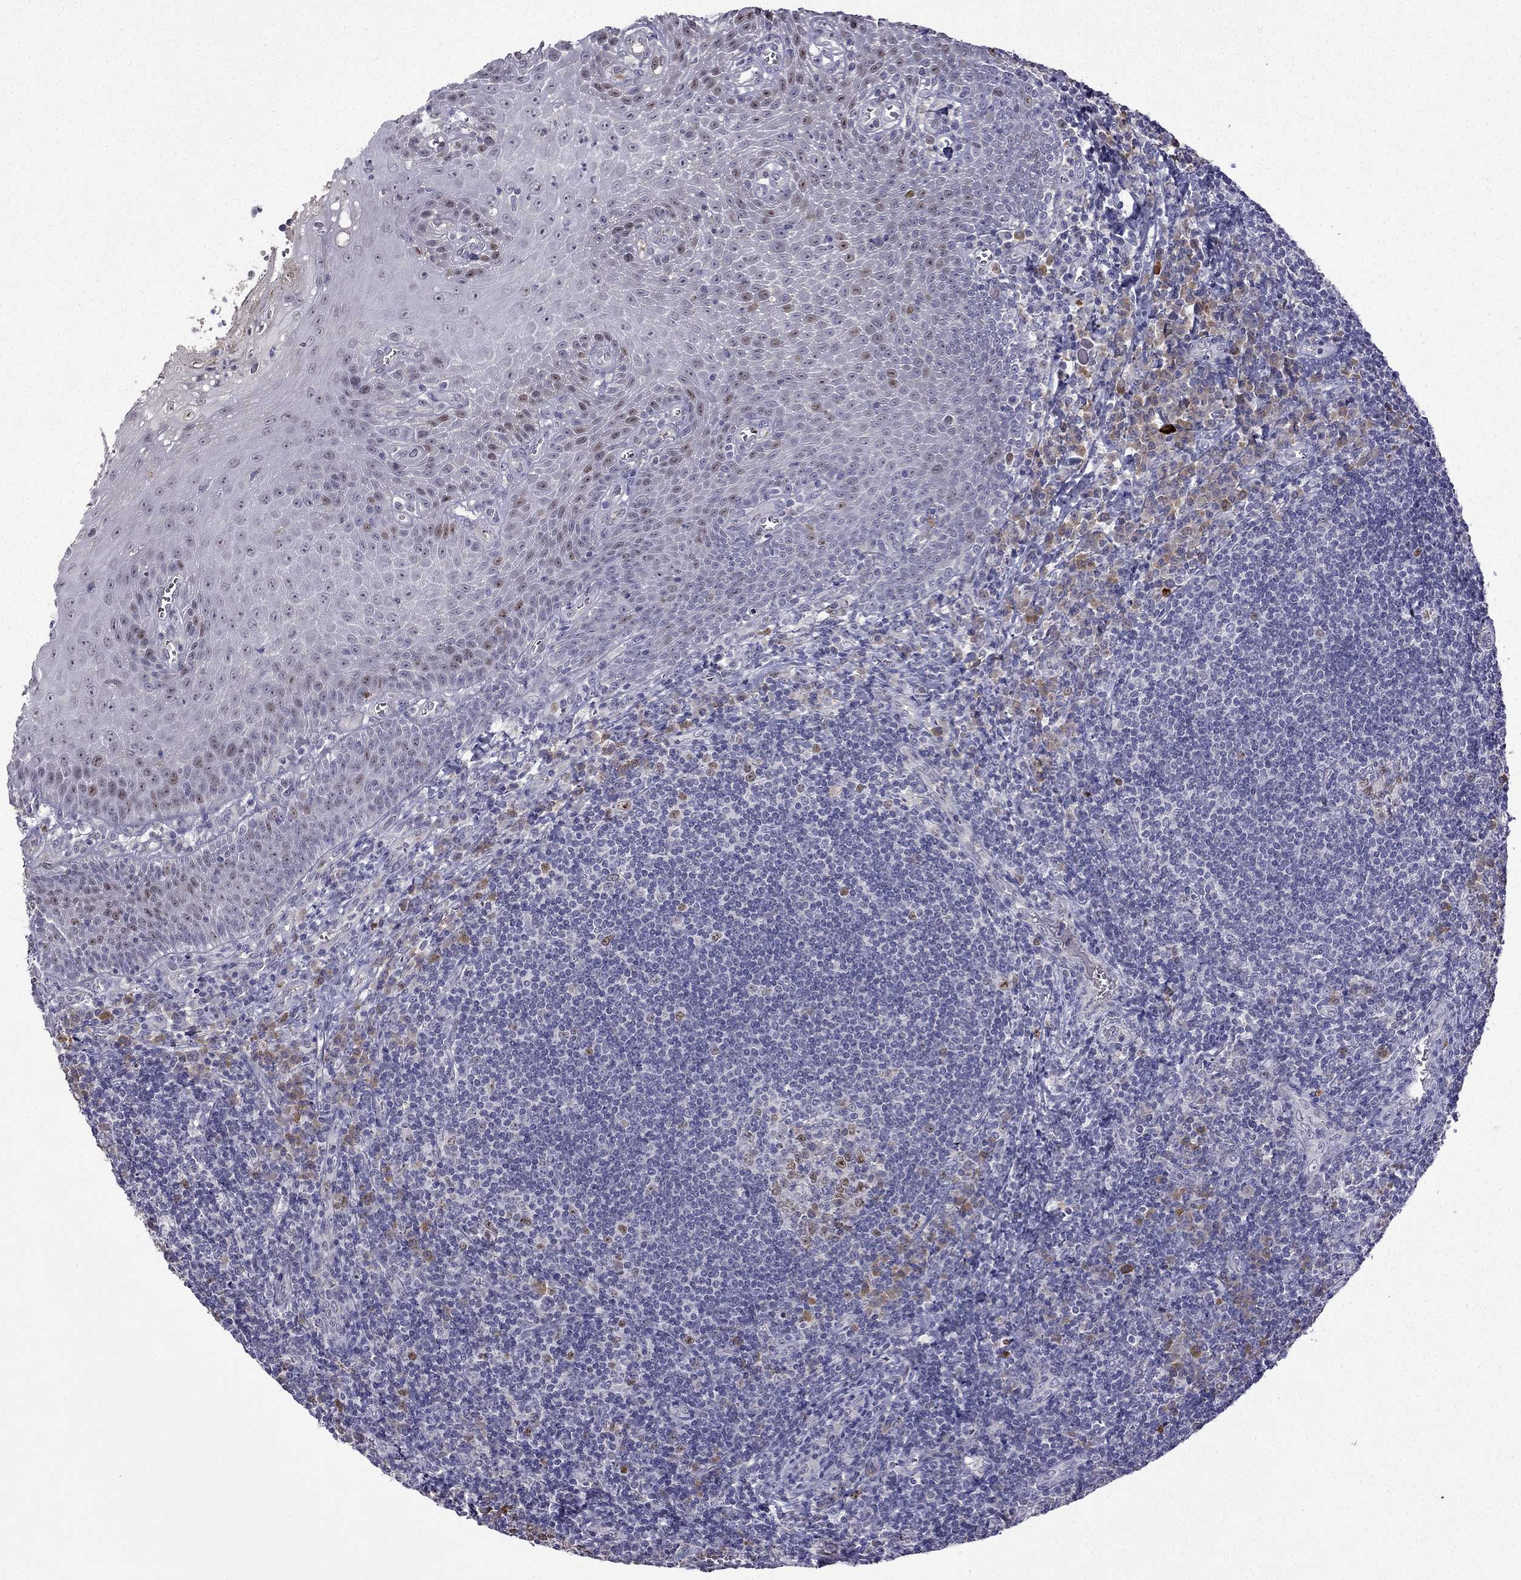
{"staining": {"intensity": "moderate", "quantity": "25%-75%", "location": "nuclear"}, "tissue": "tonsil", "cell_type": "Germinal center cells", "image_type": "normal", "snomed": [{"axis": "morphology", "description": "Normal tissue, NOS"}, {"axis": "topography", "description": "Tonsil"}], "caption": "Tonsil stained with a brown dye demonstrates moderate nuclear positive staining in about 25%-75% of germinal center cells.", "gene": "UHRF1", "patient": {"sex": "male", "age": 33}}